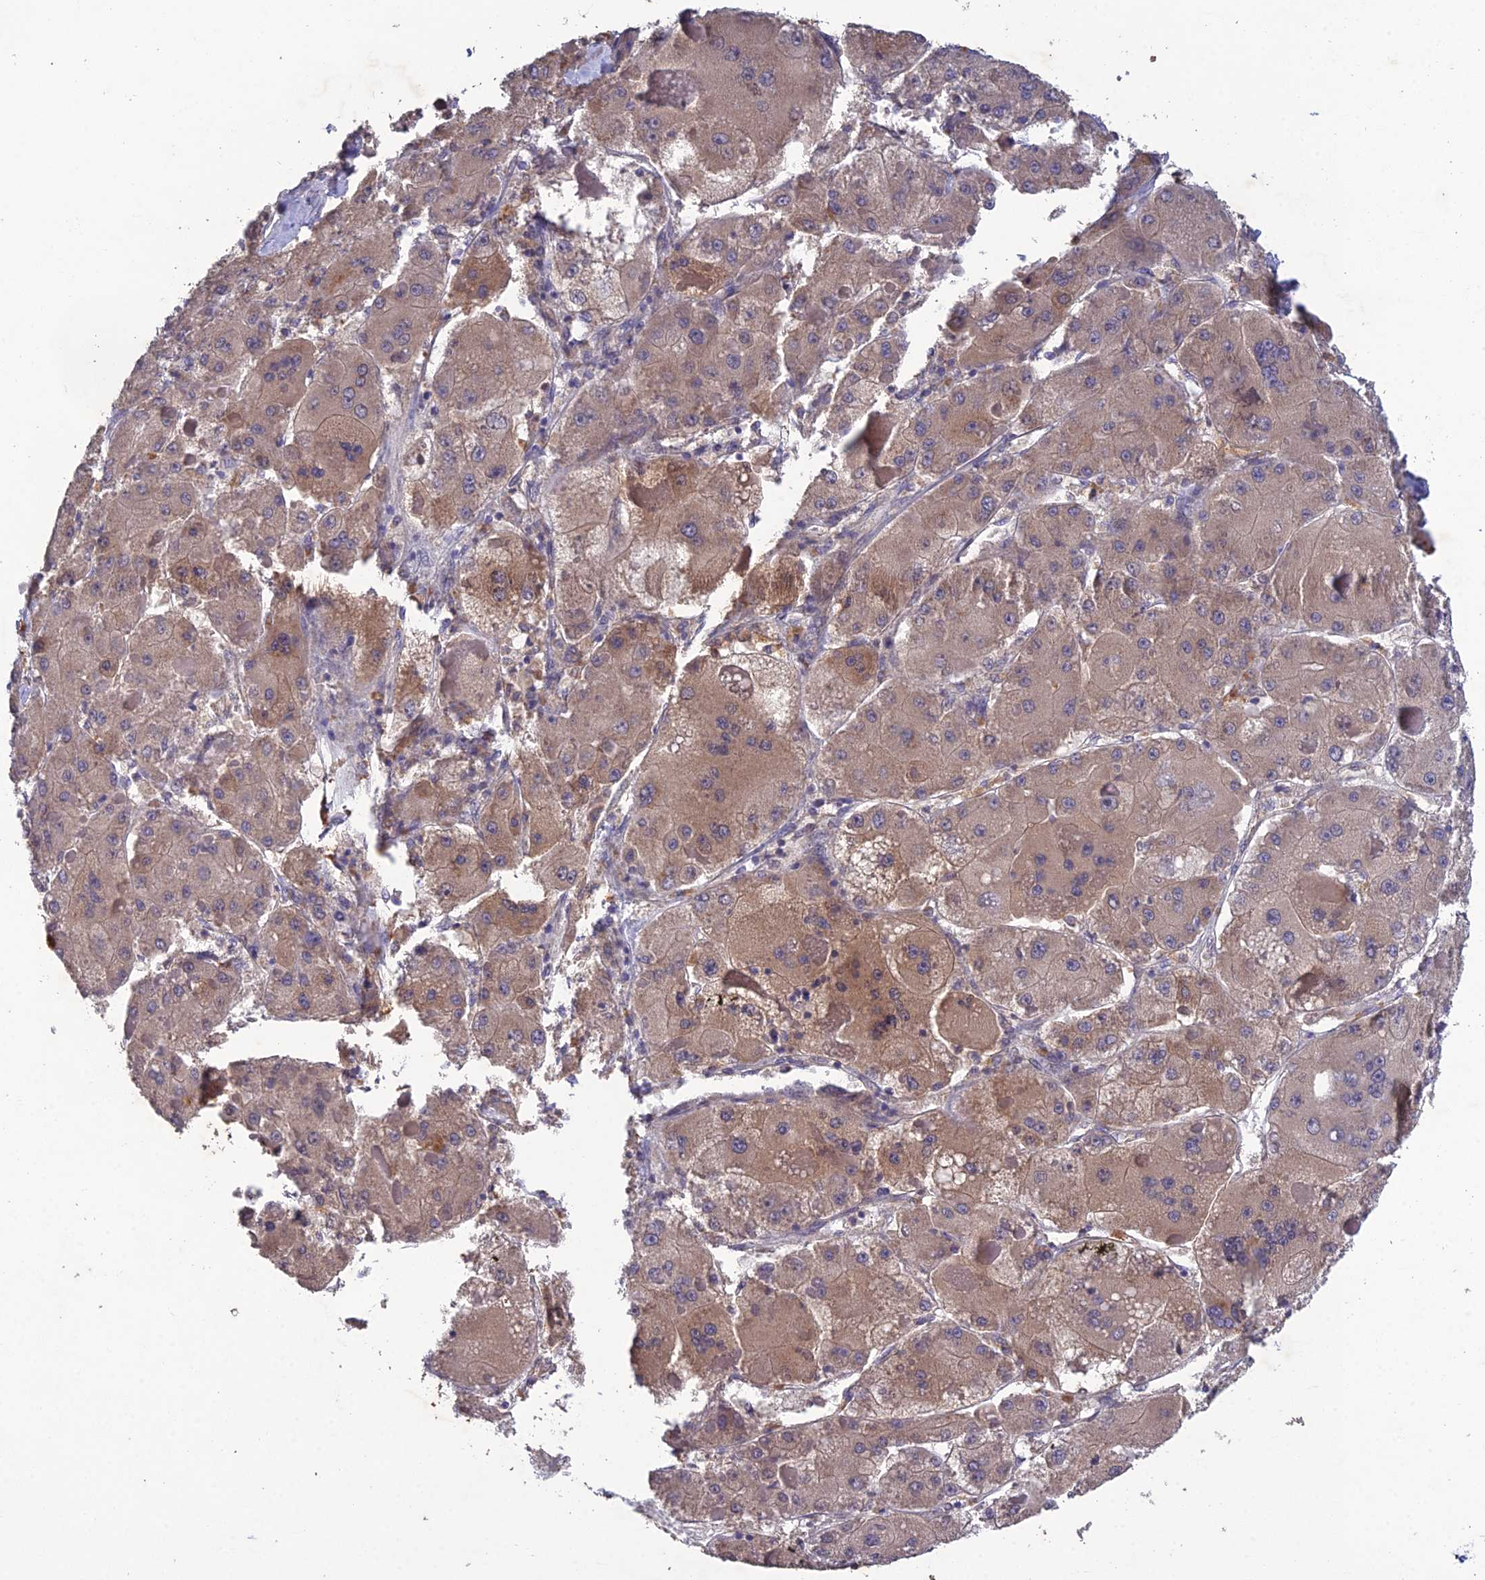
{"staining": {"intensity": "weak", "quantity": ">75%", "location": "cytoplasmic/membranous"}, "tissue": "liver cancer", "cell_type": "Tumor cells", "image_type": "cancer", "snomed": [{"axis": "morphology", "description": "Carcinoma, Hepatocellular, NOS"}, {"axis": "topography", "description": "Liver"}], "caption": "Tumor cells display low levels of weak cytoplasmic/membranous staining in about >75% of cells in human hepatocellular carcinoma (liver). Immunohistochemistry (ihc) stains the protein in brown and the nuclei are stained blue.", "gene": "SLC39A13", "patient": {"sex": "female", "age": 73}}